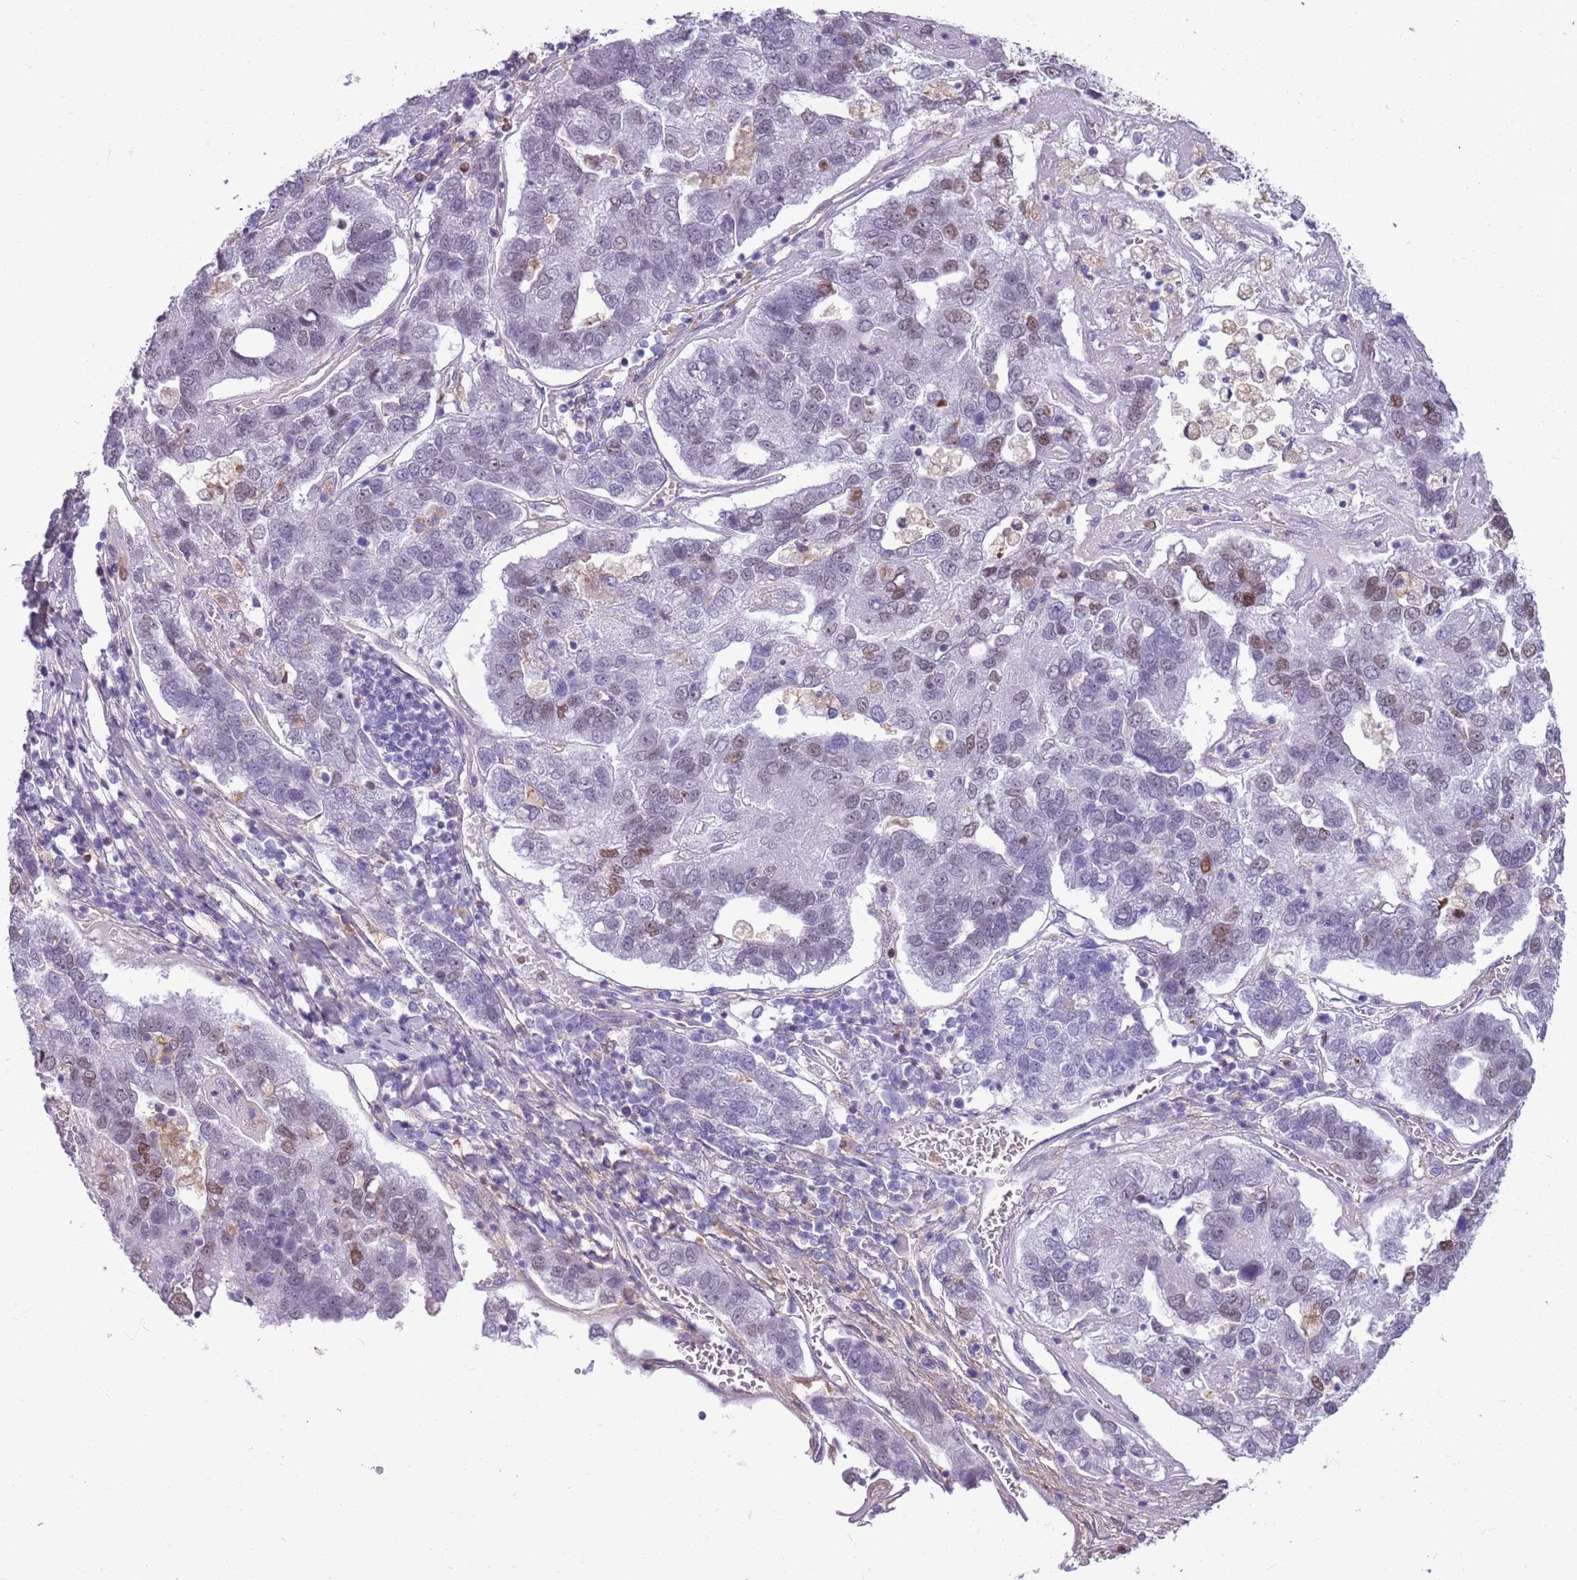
{"staining": {"intensity": "moderate", "quantity": "<25%", "location": "nuclear"}, "tissue": "pancreatic cancer", "cell_type": "Tumor cells", "image_type": "cancer", "snomed": [{"axis": "morphology", "description": "Adenocarcinoma, NOS"}, {"axis": "topography", "description": "Pancreas"}], "caption": "A high-resolution image shows immunohistochemistry (IHC) staining of pancreatic adenocarcinoma, which displays moderate nuclear positivity in about <25% of tumor cells.", "gene": "DHX32", "patient": {"sex": "female", "age": 61}}